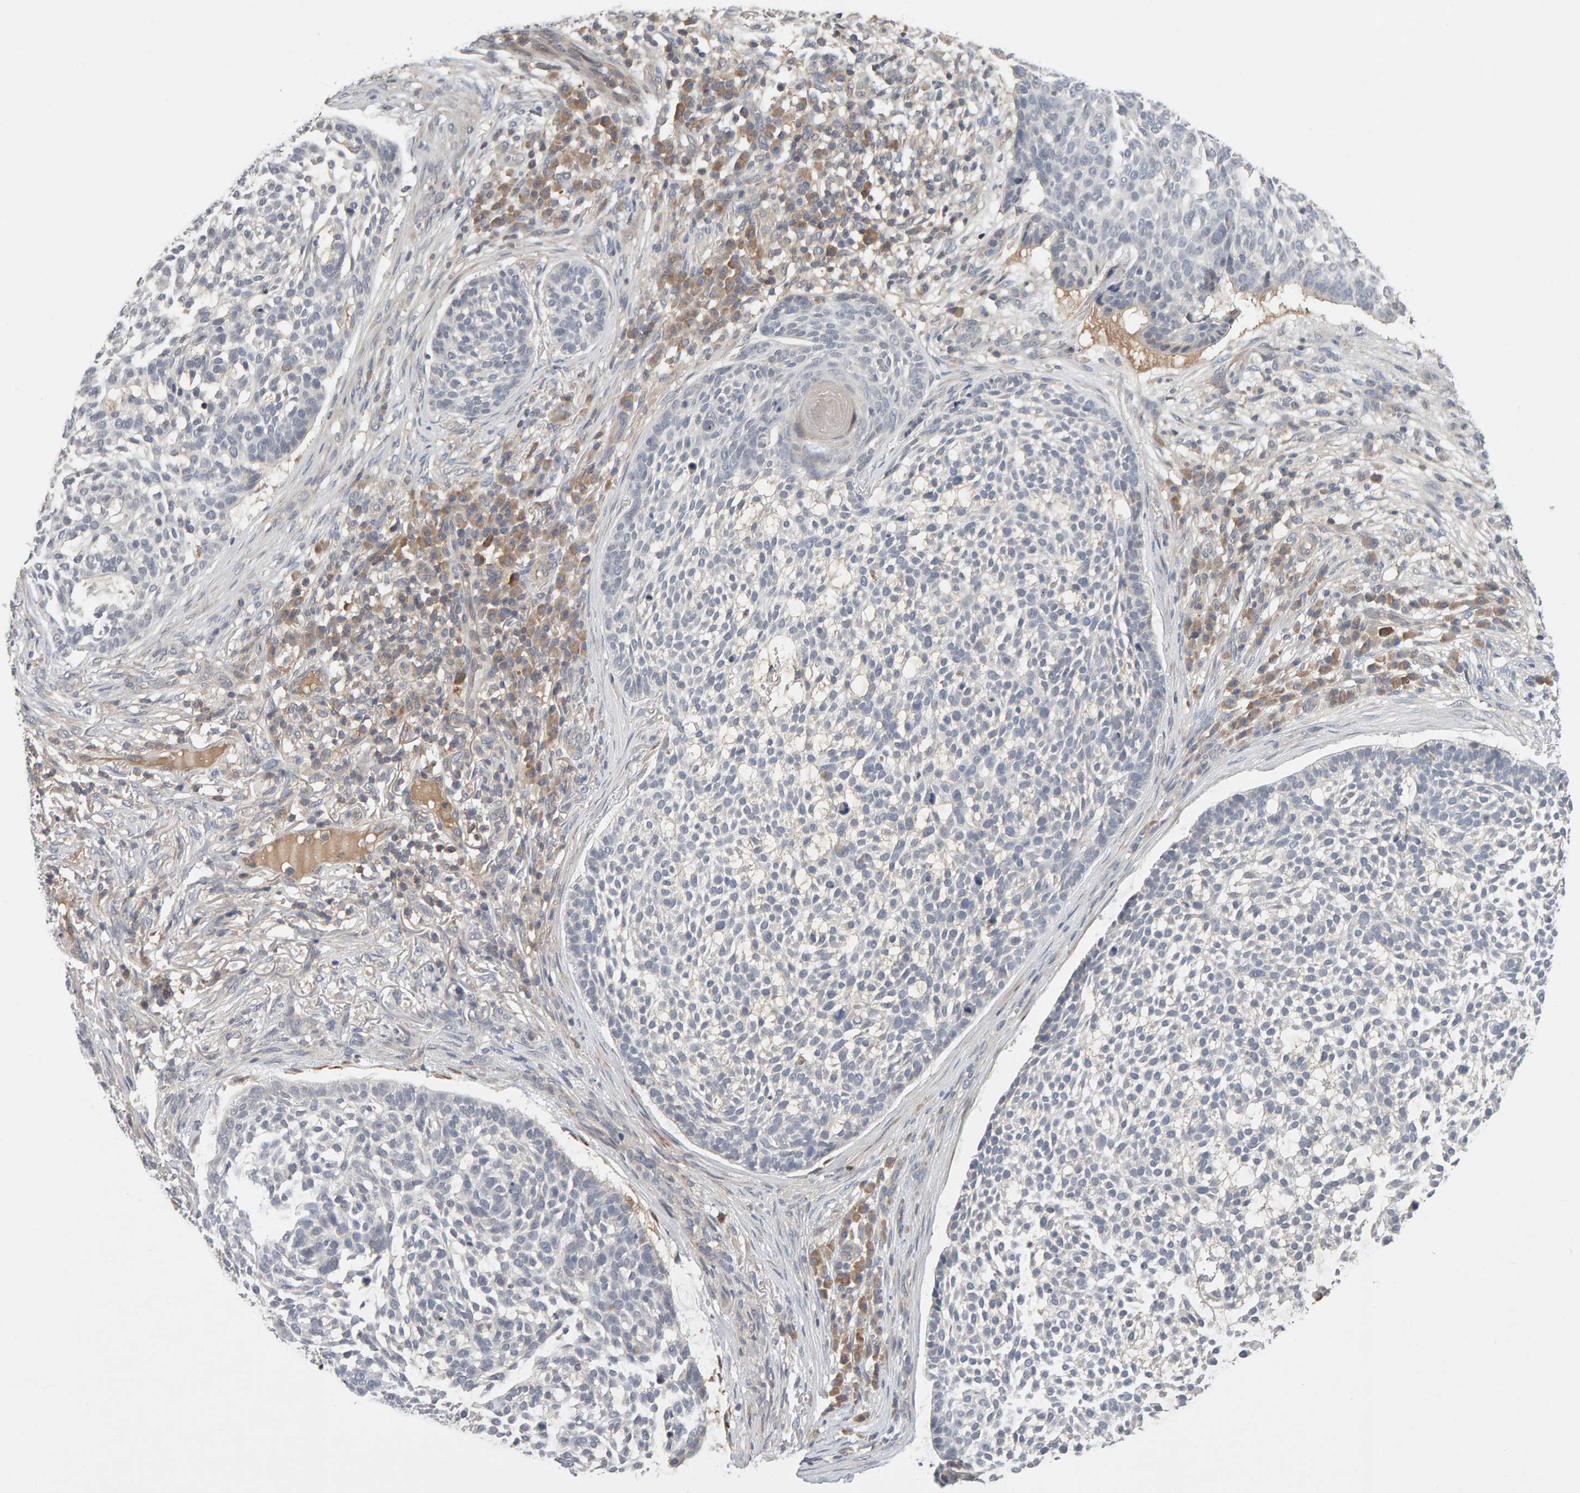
{"staining": {"intensity": "negative", "quantity": "none", "location": "none"}, "tissue": "skin cancer", "cell_type": "Tumor cells", "image_type": "cancer", "snomed": [{"axis": "morphology", "description": "Basal cell carcinoma"}, {"axis": "topography", "description": "Skin"}], "caption": "A high-resolution micrograph shows IHC staining of skin basal cell carcinoma, which exhibits no significant staining in tumor cells. (DAB immunohistochemistry (IHC) with hematoxylin counter stain).", "gene": "NUDCD1", "patient": {"sex": "female", "age": 64}}